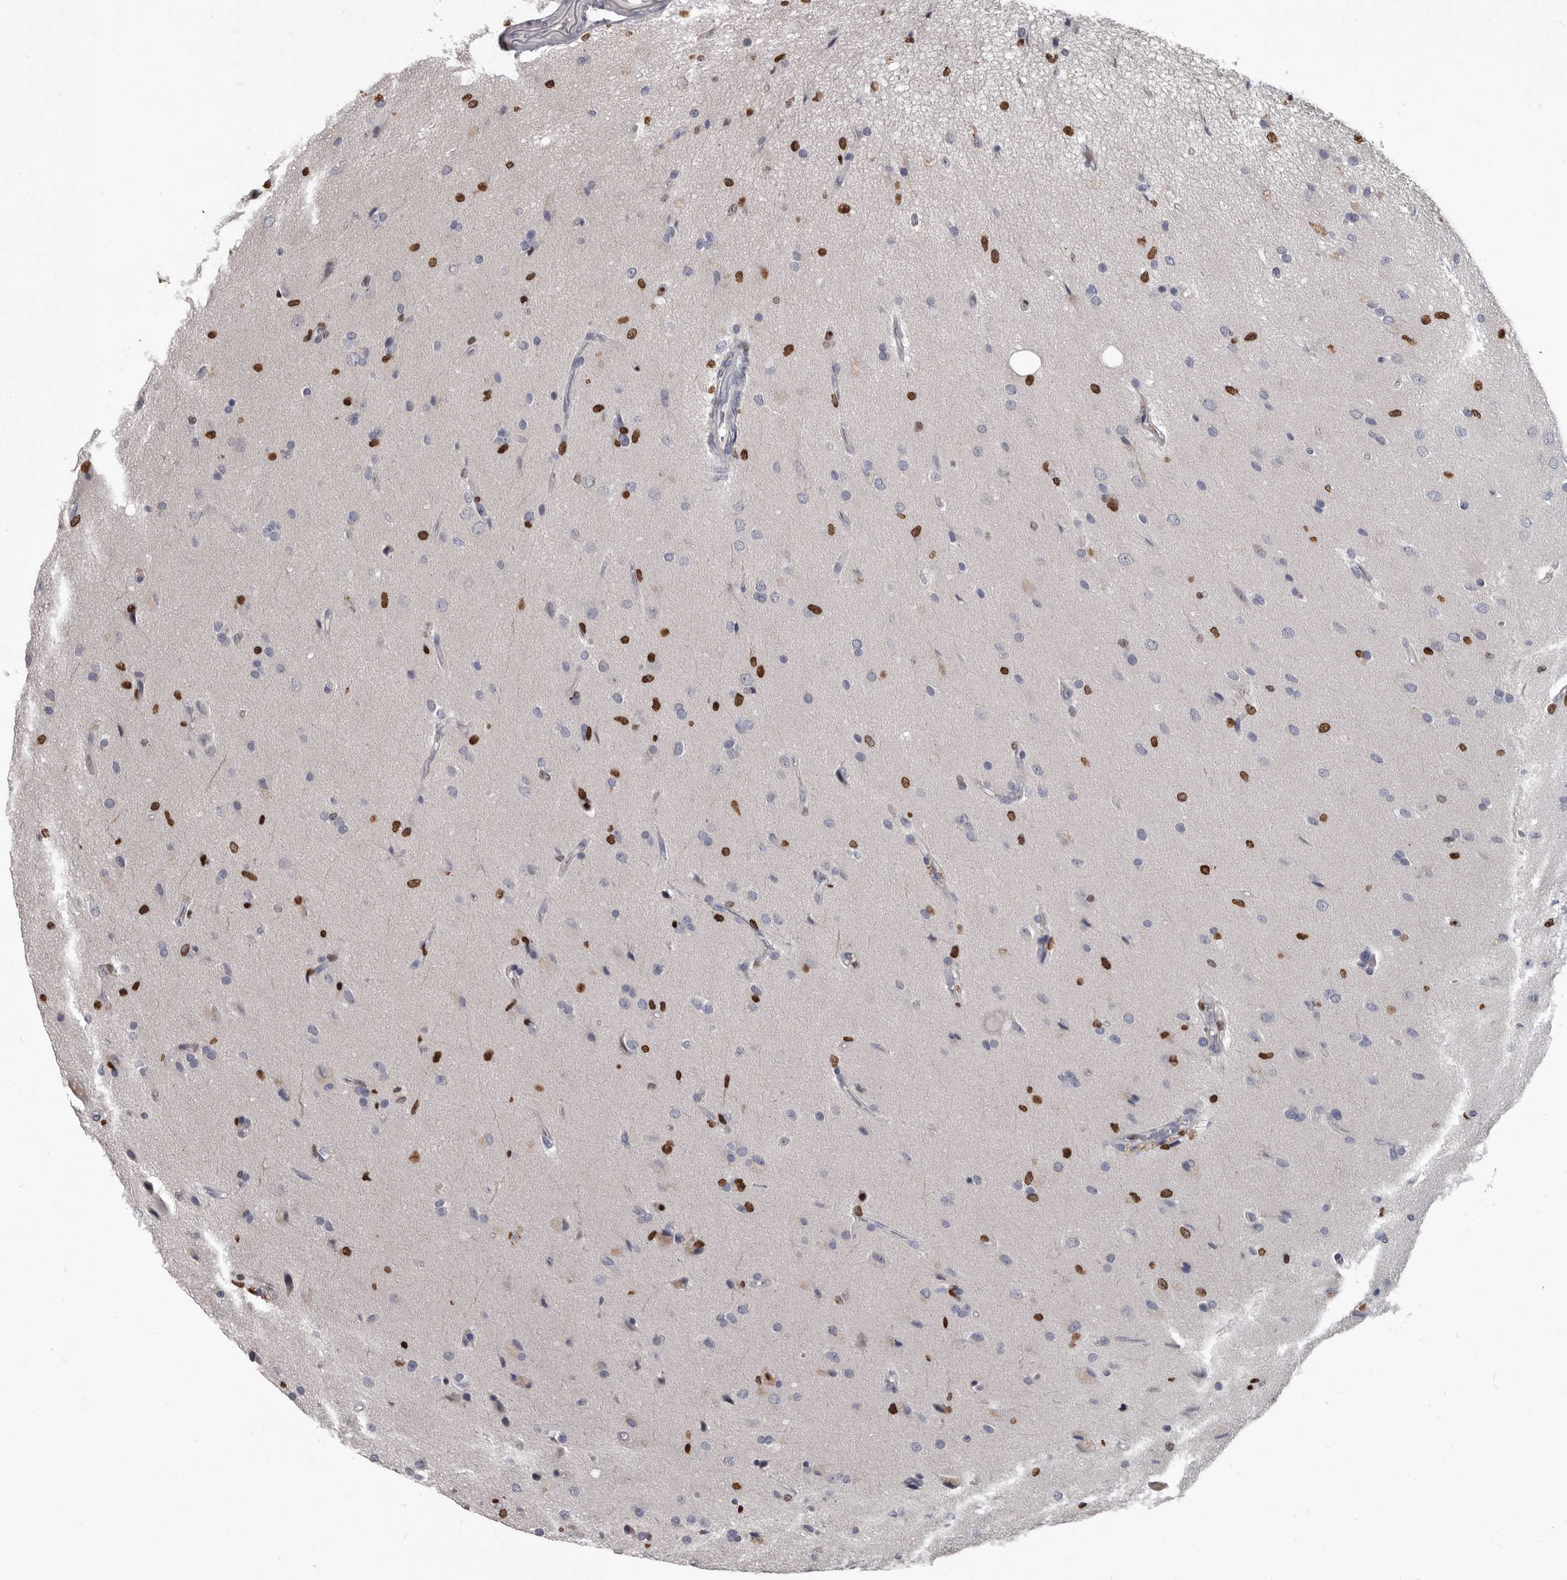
{"staining": {"intensity": "strong", "quantity": "<25%", "location": "nuclear"}, "tissue": "glioma", "cell_type": "Tumor cells", "image_type": "cancer", "snomed": [{"axis": "morphology", "description": "Glioma, malignant, High grade"}, {"axis": "topography", "description": "Brain"}], "caption": "Immunohistochemistry (IHC) histopathology image of neoplastic tissue: glioma stained using IHC exhibits medium levels of strong protein expression localized specifically in the nuclear of tumor cells, appearing as a nuclear brown color.", "gene": "AHR", "patient": {"sex": "male", "age": 72}}